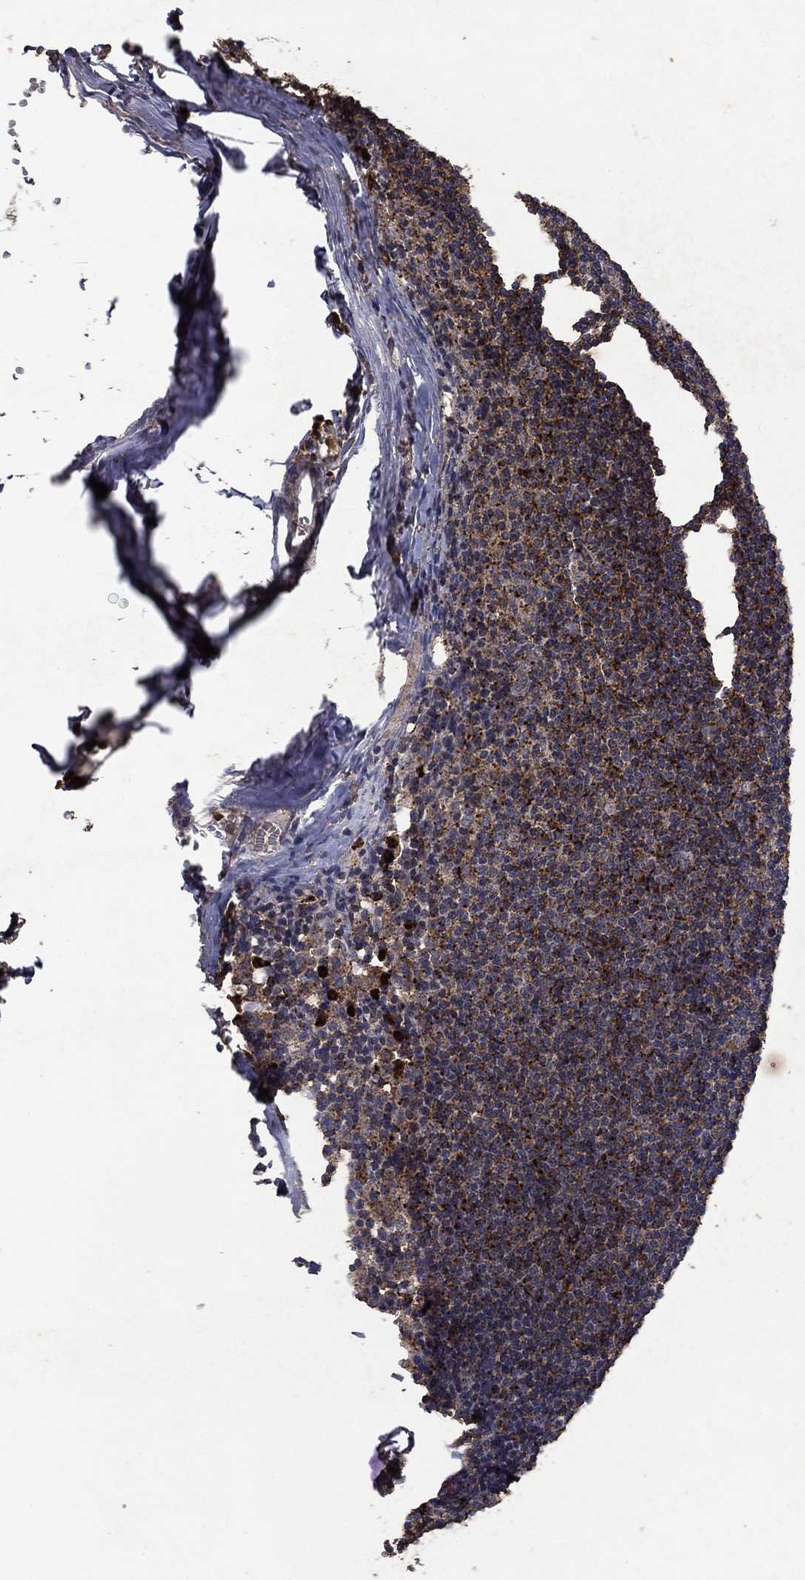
{"staining": {"intensity": "strong", "quantity": "<25%", "location": "cytoplasmic/membranous"}, "tissue": "lymph node", "cell_type": "Germinal center cells", "image_type": "normal", "snomed": [{"axis": "morphology", "description": "Normal tissue, NOS"}, {"axis": "topography", "description": "Lymph node"}], "caption": "Immunohistochemistry (IHC) (DAB (3,3'-diaminobenzidine)) staining of benign lymph node reveals strong cytoplasmic/membranous protein staining in about <25% of germinal center cells.", "gene": "CD24", "patient": {"sex": "male", "age": 59}}